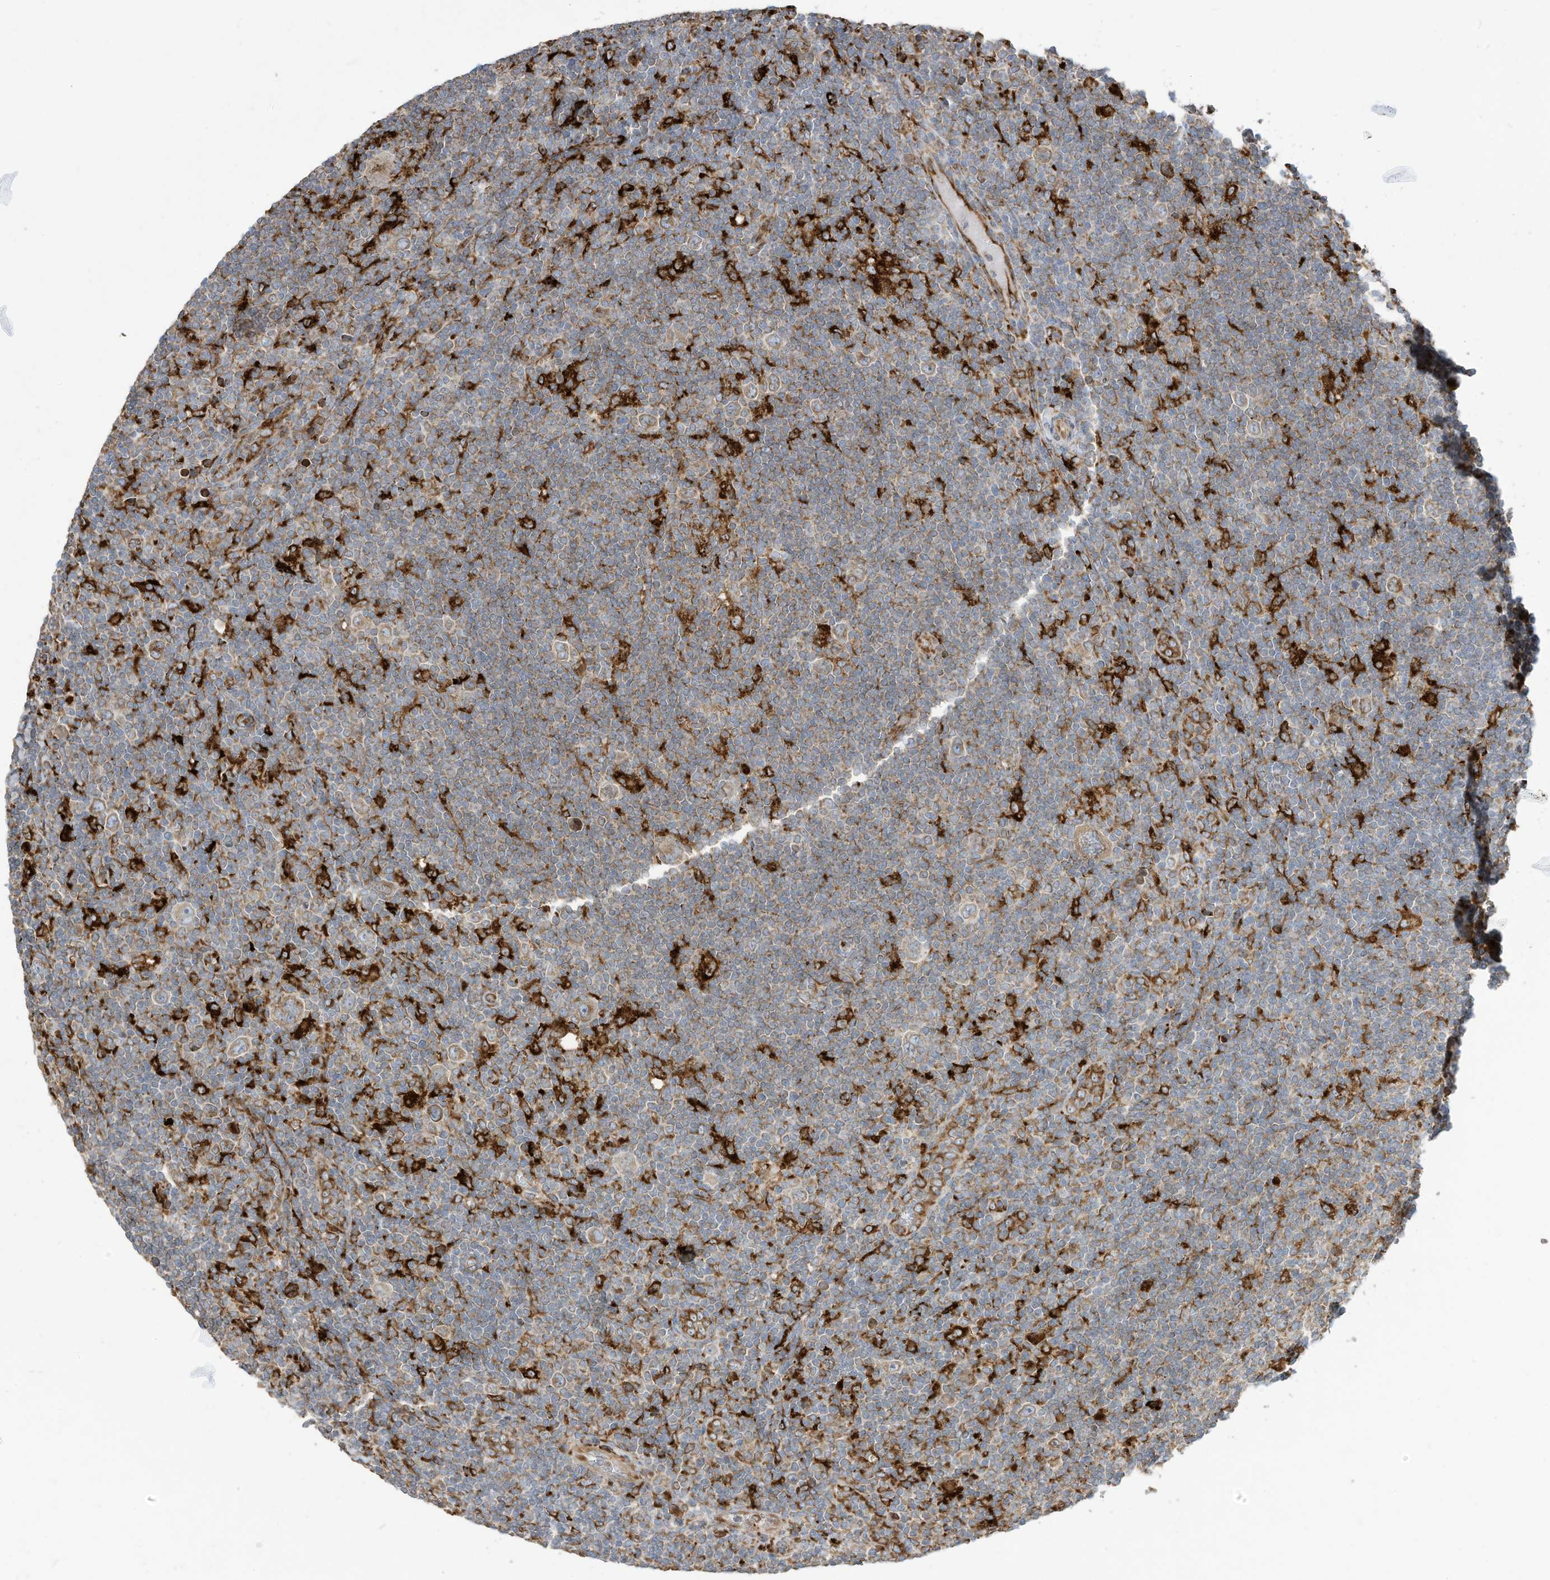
{"staining": {"intensity": "weak", "quantity": "25%-75%", "location": "cytoplasmic/membranous"}, "tissue": "lymphoma", "cell_type": "Tumor cells", "image_type": "cancer", "snomed": [{"axis": "morphology", "description": "Hodgkin's disease, NOS"}, {"axis": "topography", "description": "Lymph node"}], "caption": "The histopathology image exhibits staining of lymphoma, revealing weak cytoplasmic/membranous protein expression (brown color) within tumor cells.", "gene": "TRNAU1AP", "patient": {"sex": "female", "age": 57}}